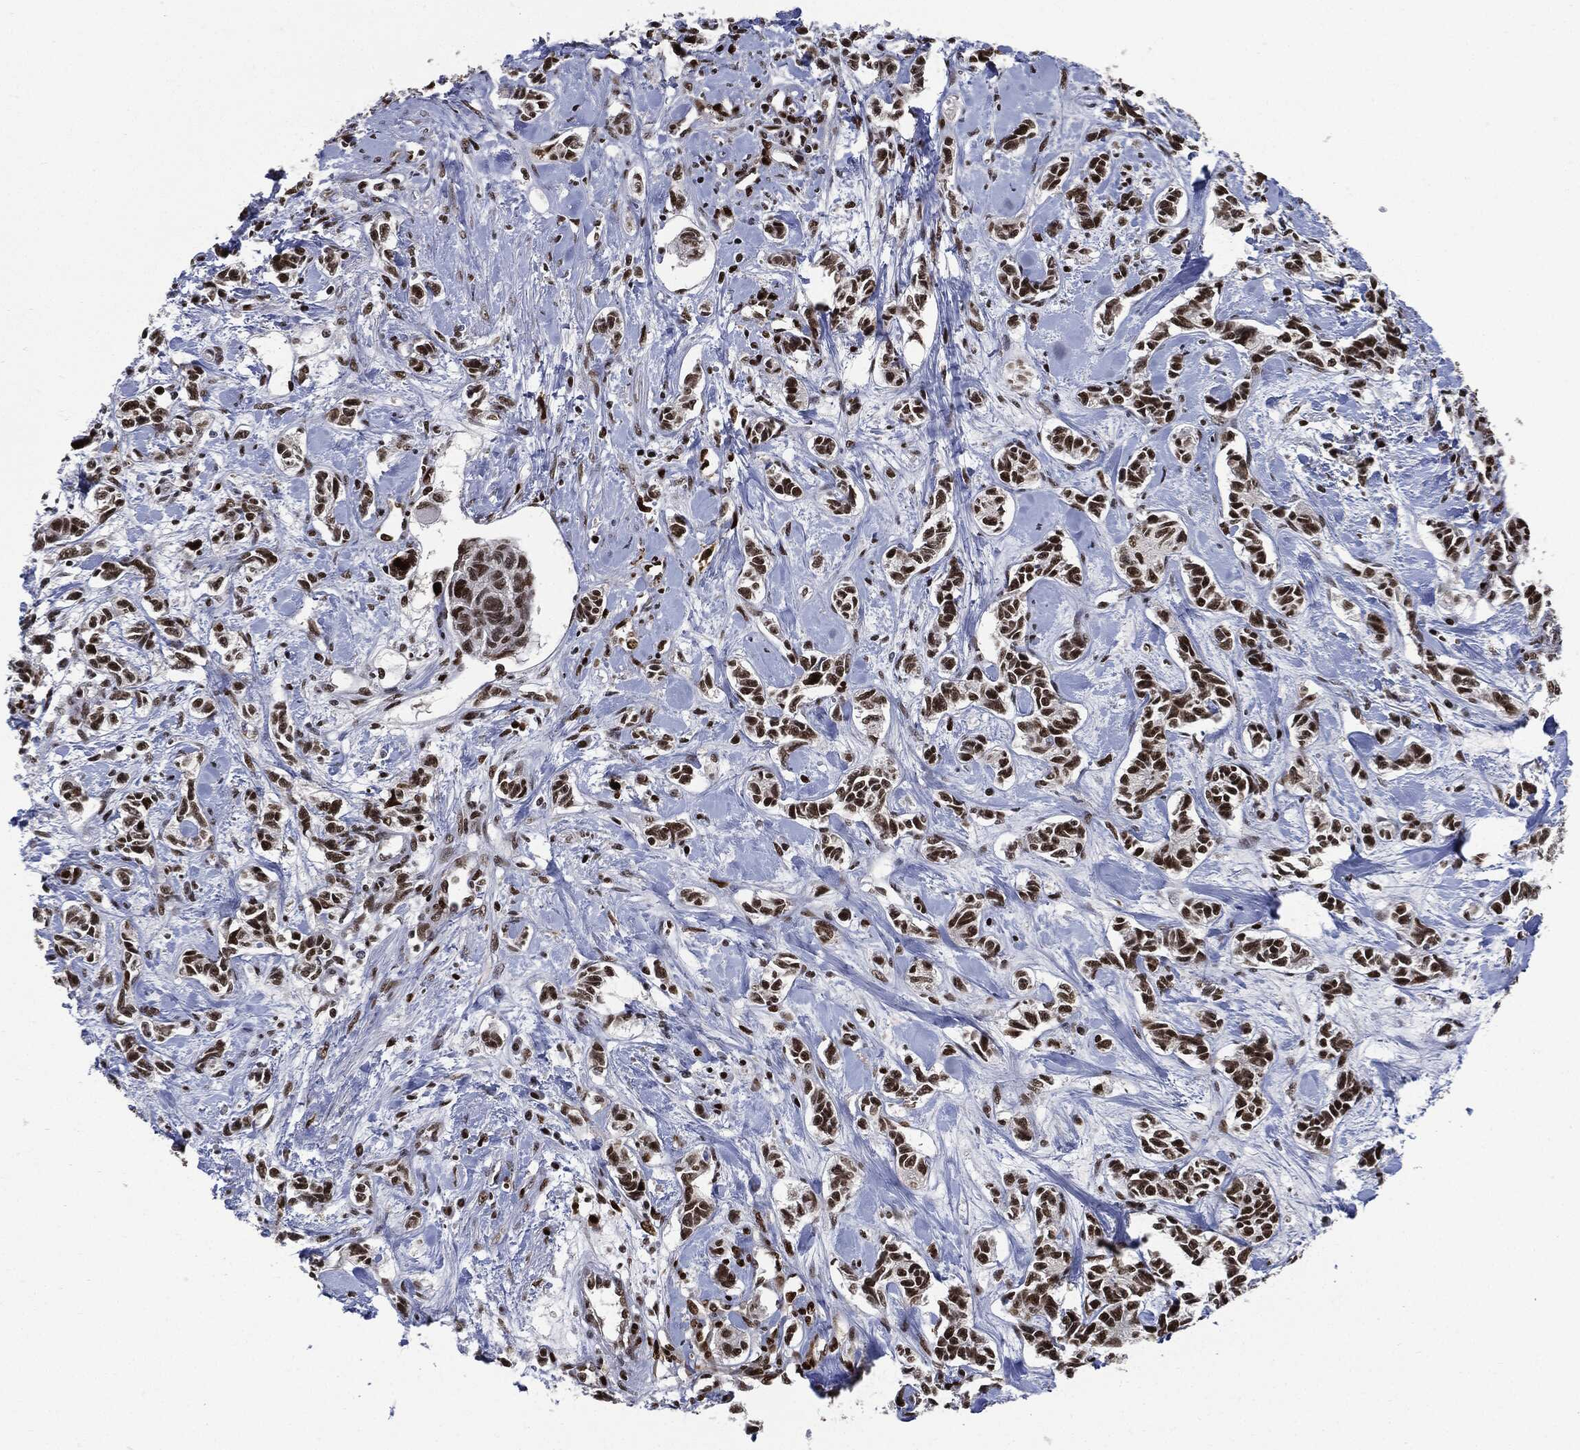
{"staining": {"intensity": "strong", "quantity": ">75%", "location": "nuclear"}, "tissue": "carcinoid", "cell_type": "Tumor cells", "image_type": "cancer", "snomed": [{"axis": "morphology", "description": "Carcinoid, malignant, NOS"}, {"axis": "topography", "description": "Kidney"}], "caption": "The immunohistochemical stain shows strong nuclear positivity in tumor cells of carcinoid tissue.", "gene": "PCNA", "patient": {"sex": "female", "age": 41}}